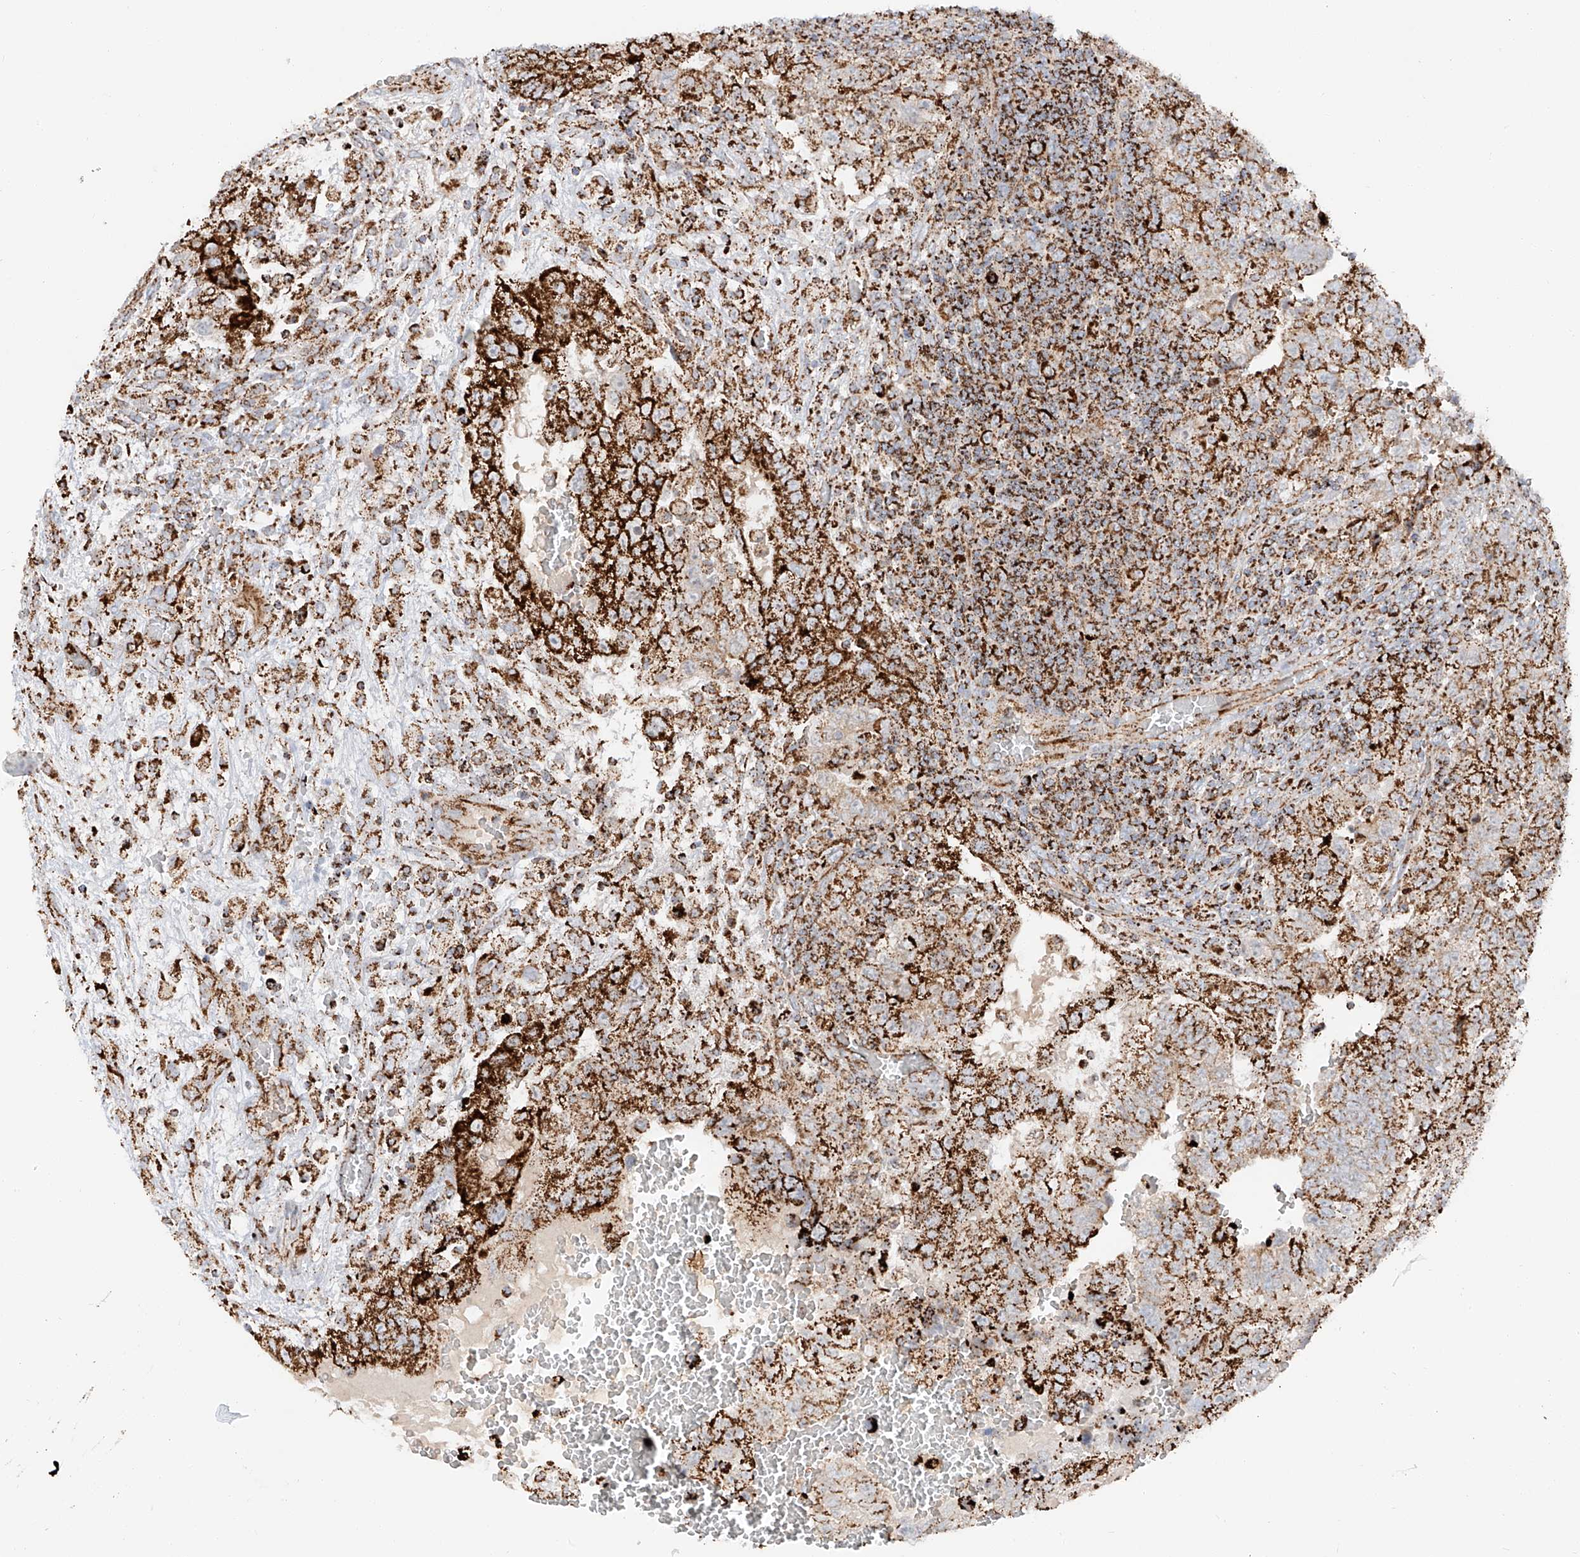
{"staining": {"intensity": "strong", "quantity": ">75%", "location": "cytoplasmic/membranous"}, "tissue": "testis cancer", "cell_type": "Tumor cells", "image_type": "cancer", "snomed": [{"axis": "morphology", "description": "Carcinoma, Embryonal, NOS"}, {"axis": "topography", "description": "Testis"}], "caption": "Immunohistochemical staining of testis cancer demonstrates high levels of strong cytoplasmic/membranous staining in about >75% of tumor cells.", "gene": "TTC27", "patient": {"sex": "male", "age": 37}}